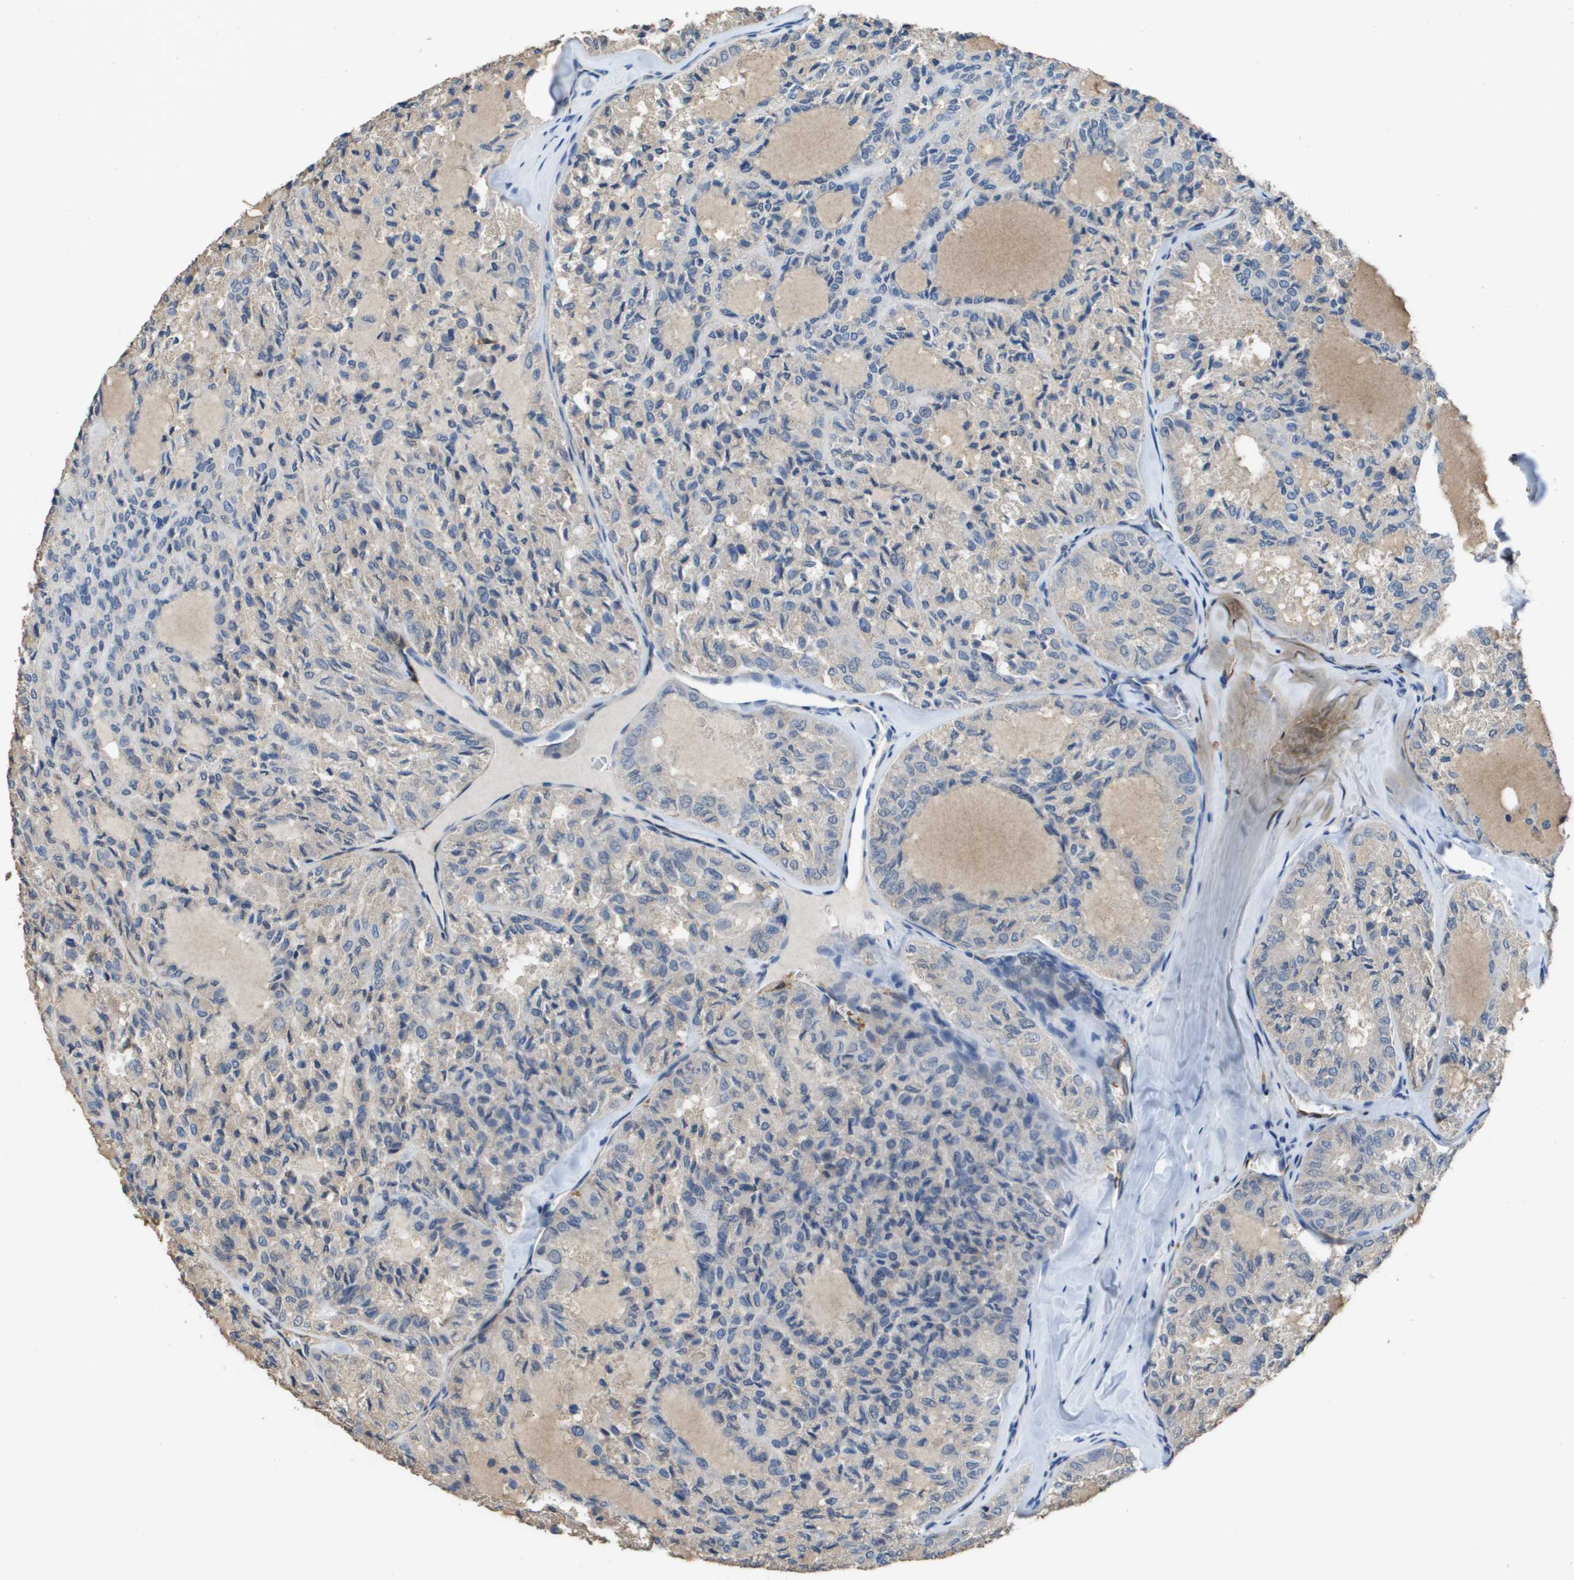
{"staining": {"intensity": "negative", "quantity": "none", "location": "none"}, "tissue": "thyroid cancer", "cell_type": "Tumor cells", "image_type": "cancer", "snomed": [{"axis": "morphology", "description": "Follicular adenoma carcinoma, NOS"}, {"axis": "topography", "description": "Thyroid gland"}], "caption": "The histopathology image demonstrates no staining of tumor cells in thyroid cancer.", "gene": "FABP5", "patient": {"sex": "male", "age": 75}}